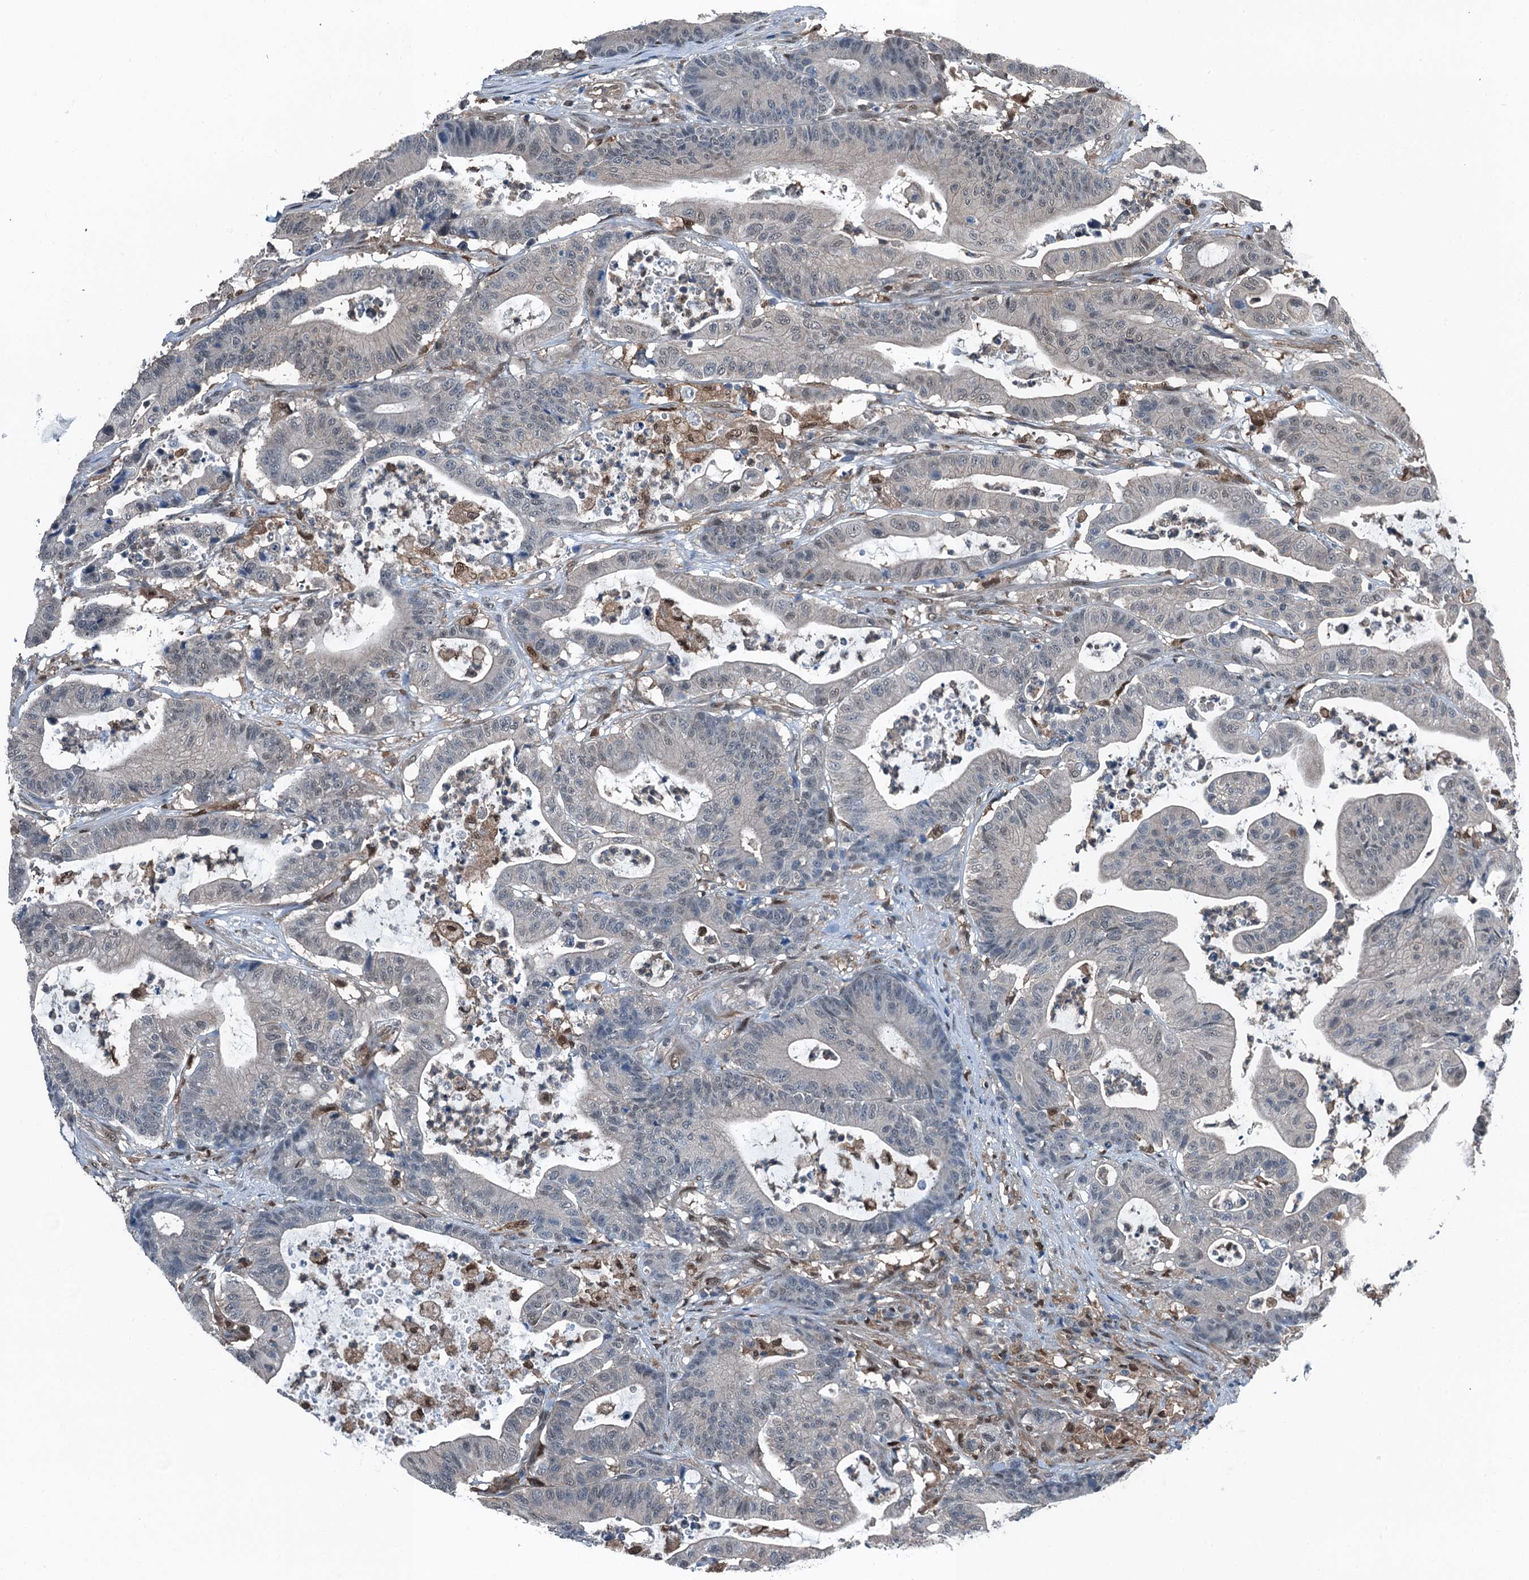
{"staining": {"intensity": "negative", "quantity": "none", "location": "none"}, "tissue": "colorectal cancer", "cell_type": "Tumor cells", "image_type": "cancer", "snomed": [{"axis": "morphology", "description": "Adenocarcinoma, NOS"}, {"axis": "topography", "description": "Colon"}], "caption": "Immunohistochemistry micrograph of human colorectal adenocarcinoma stained for a protein (brown), which exhibits no staining in tumor cells. The staining was performed using DAB to visualize the protein expression in brown, while the nuclei were stained in blue with hematoxylin (Magnification: 20x).", "gene": "RNH1", "patient": {"sex": "female", "age": 84}}